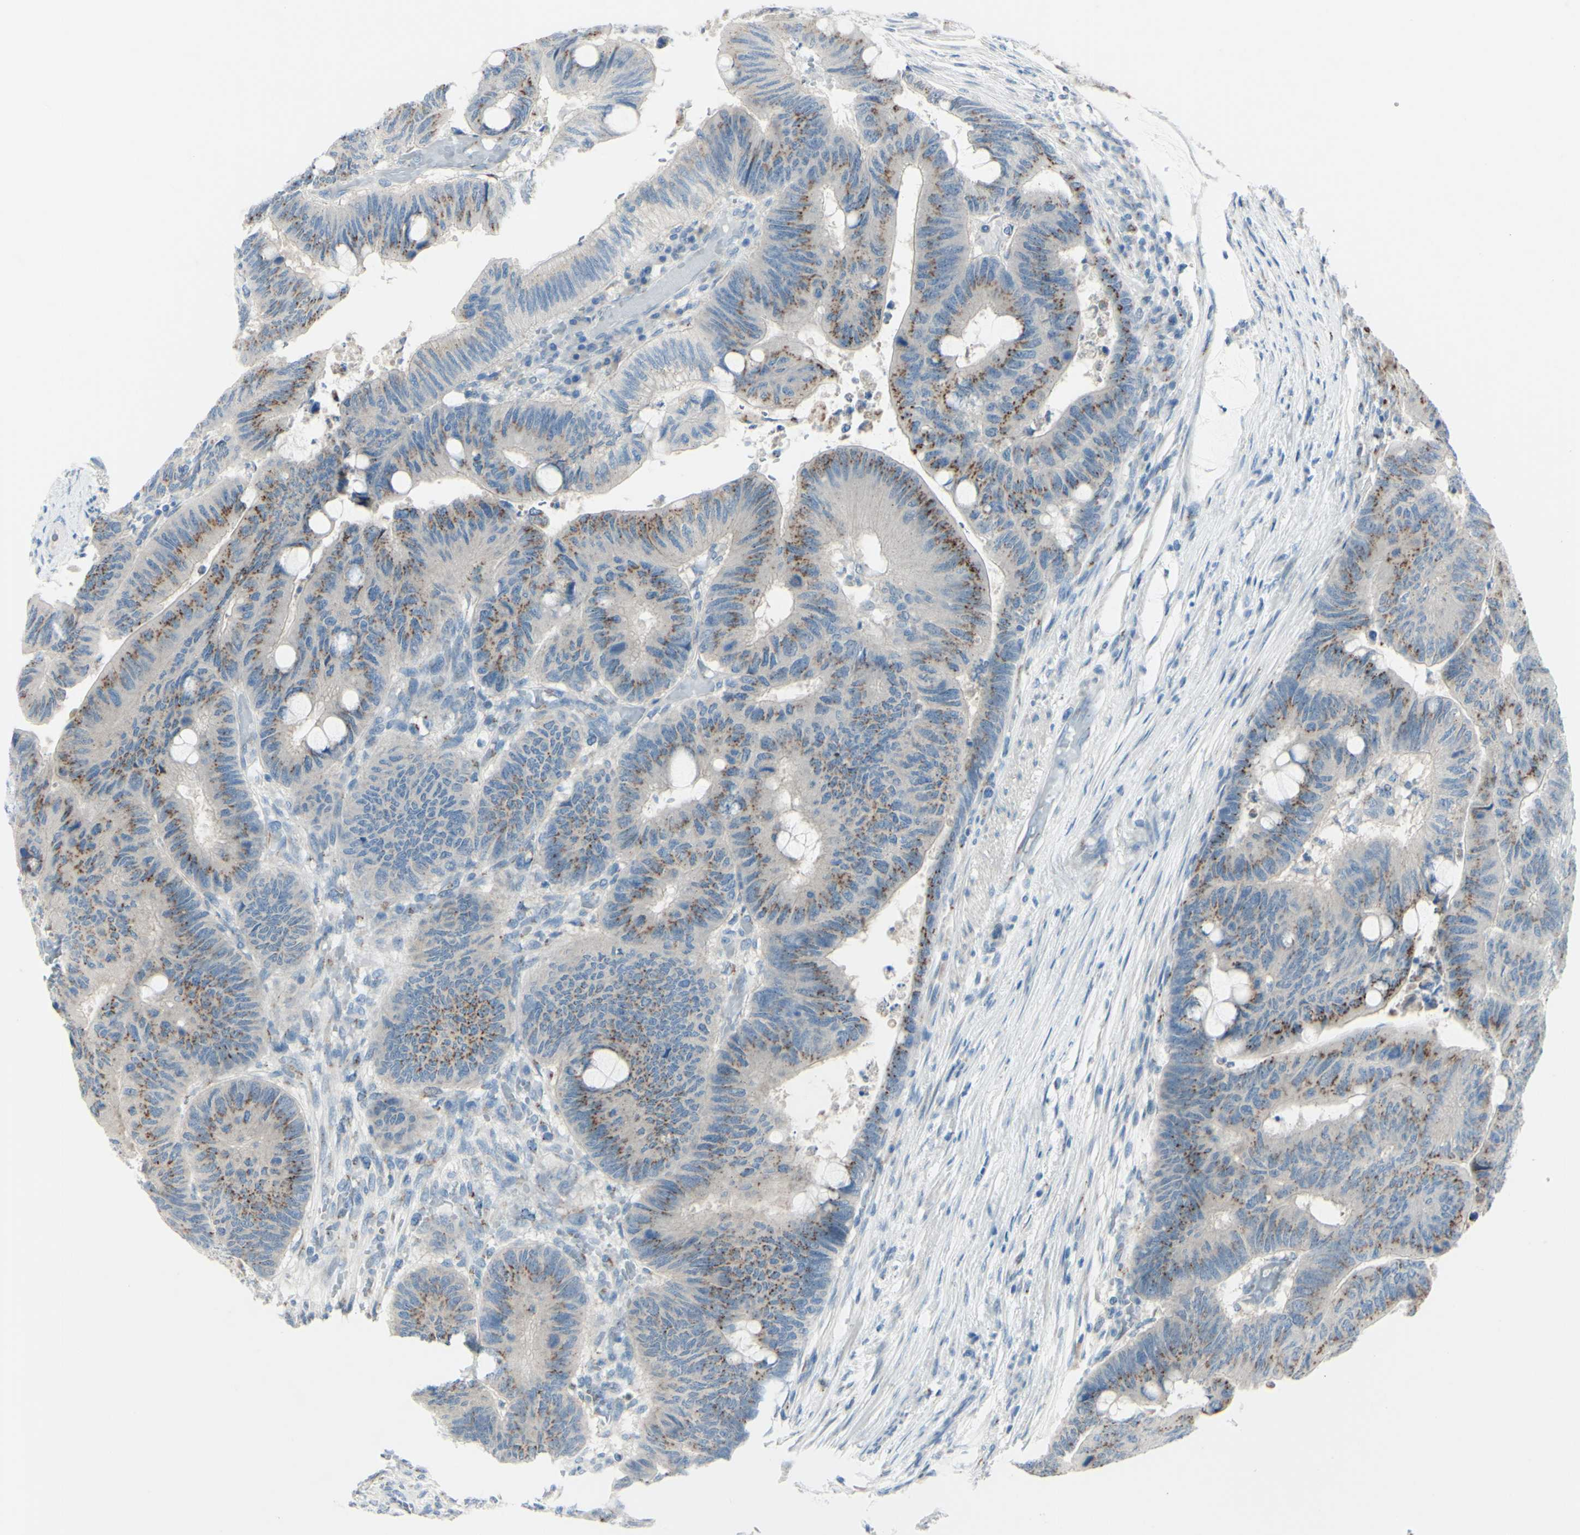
{"staining": {"intensity": "moderate", "quantity": "25%-75%", "location": "cytoplasmic/membranous"}, "tissue": "colorectal cancer", "cell_type": "Tumor cells", "image_type": "cancer", "snomed": [{"axis": "morphology", "description": "Normal tissue, NOS"}, {"axis": "morphology", "description": "Adenocarcinoma, NOS"}, {"axis": "topography", "description": "Rectum"}, {"axis": "topography", "description": "Peripheral nerve tissue"}], "caption": "An immunohistochemistry (IHC) photomicrograph of tumor tissue is shown. Protein staining in brown highlights moderate cytoplasmic/membranous positivity in colorectal adenocarcinoma within tumor cells.", "gene": "B4GALT1", "patient": {"sex": "male", "age": 92}}